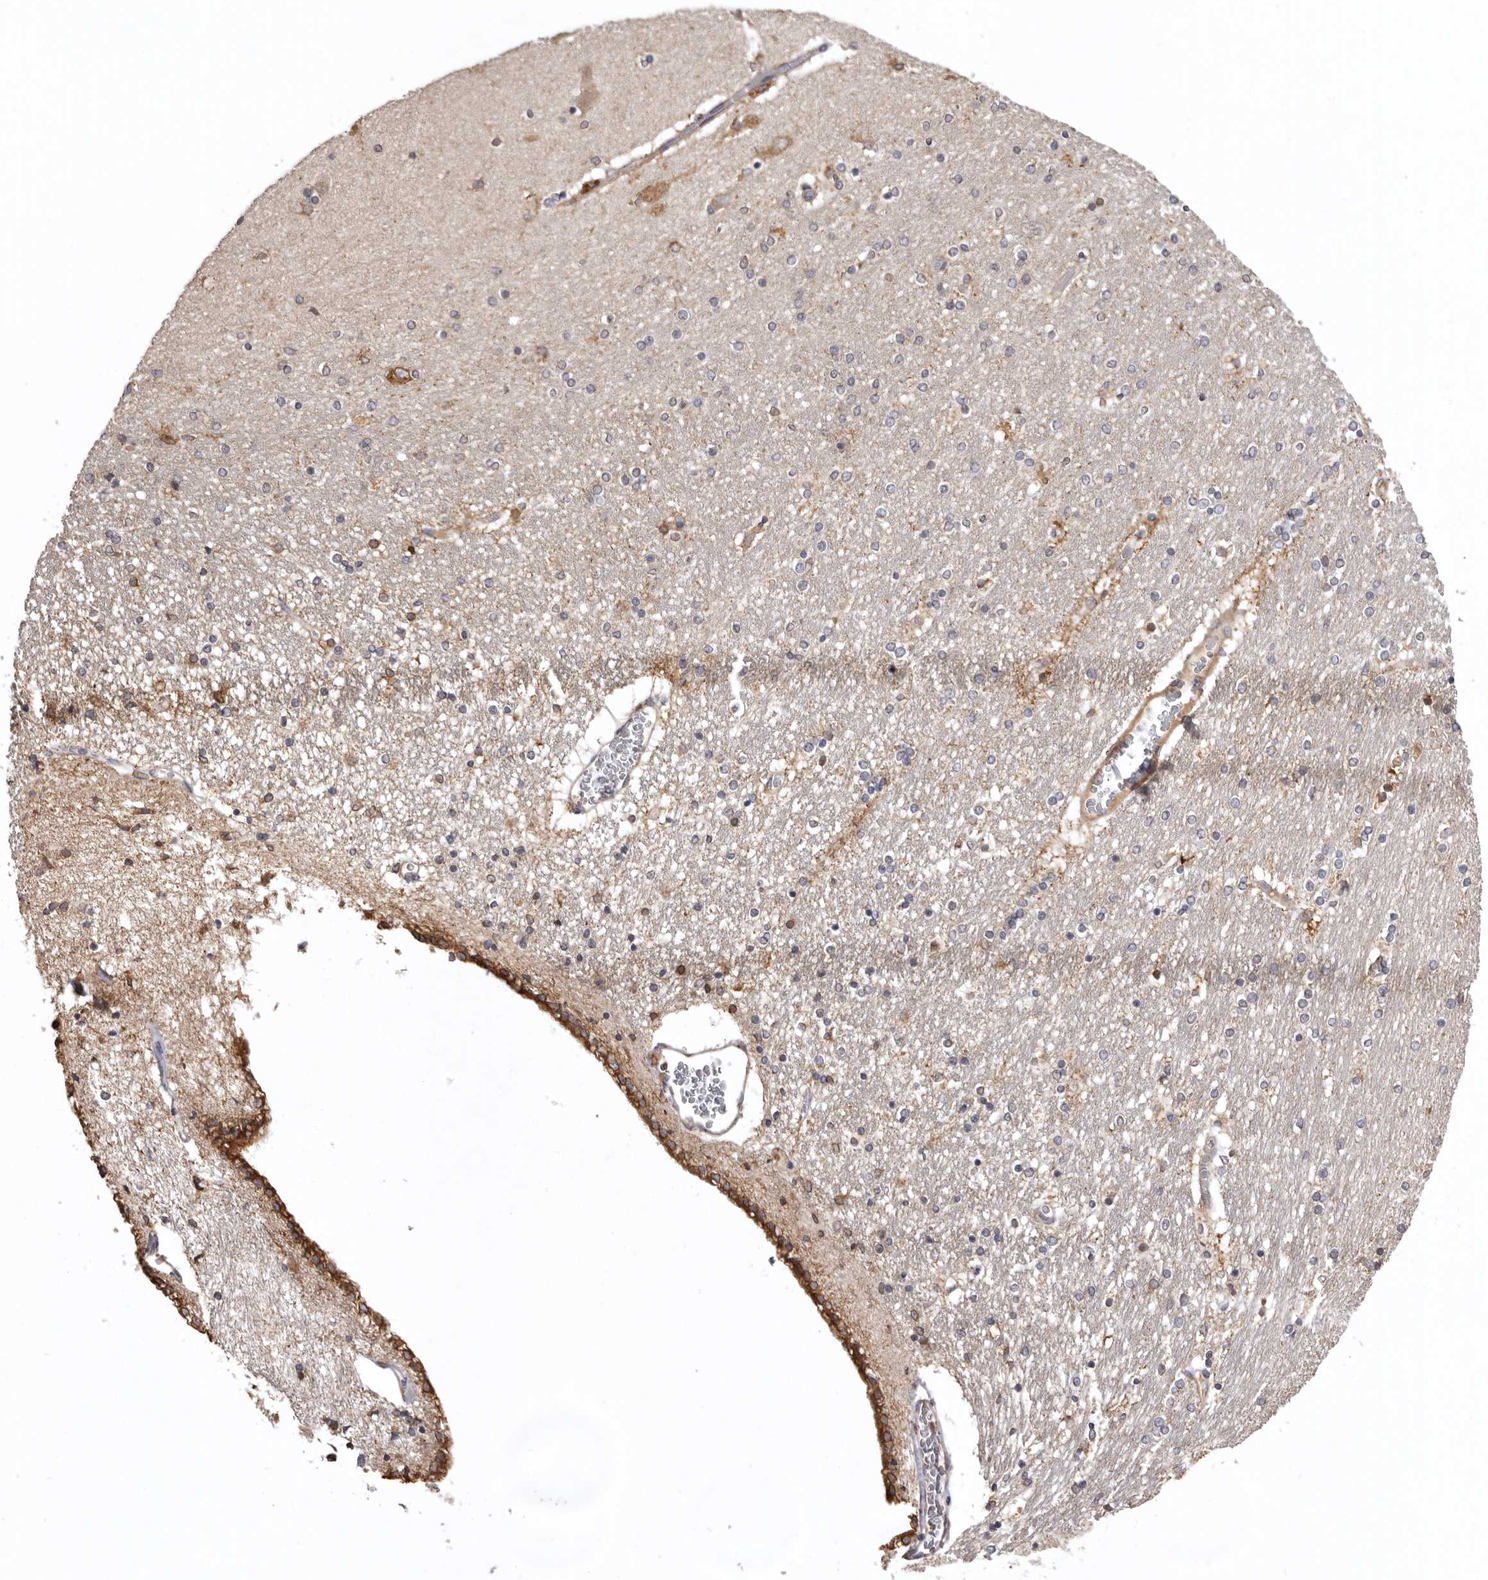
{"staining": {"intensity": "moderate", "quantity": "25%-75%", "location": "cytoplasmic/membranous"}, "tissue": "hippocampus", "cell_type": "Glial cells", "image_type": "normal", "snomed": [{"axis": "morphology", "description": "Normal tissue, NOS"}, {"axis": "topography", "description": "Hippocampus"}], "caption": "The immunohistochemical stain labels moderate cytoplasmic/membranous staining in glial cells of benign hippocampus. The staining was performed using DAB to visualize the protein expression in brown, while the nuclei were stained in blue with hematoxylin (Magnification: 20x).", "gene": "INKA2", "patient": {"sex": "female", "age": 54}}